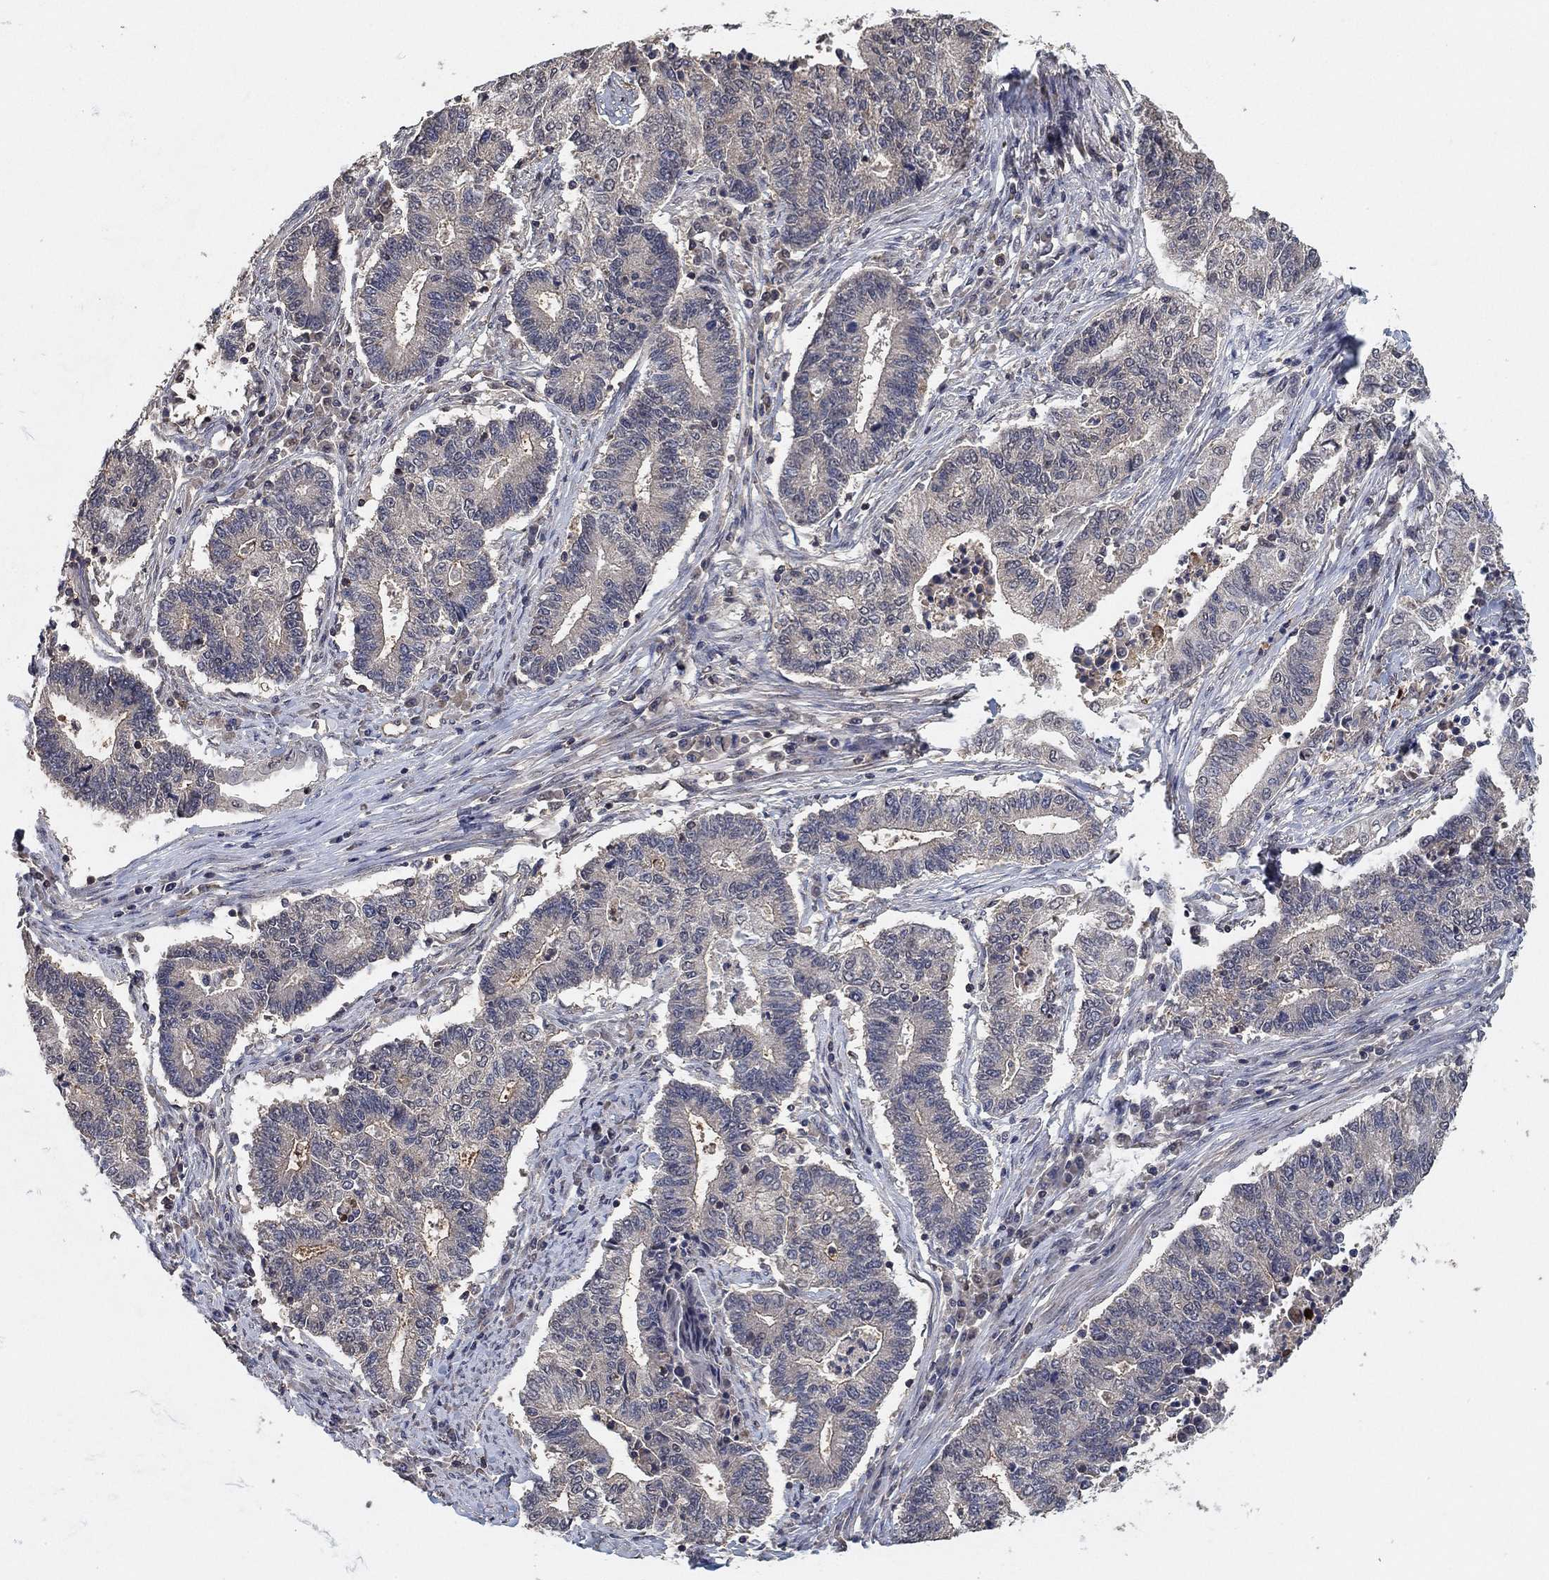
{"staining": {"intensity": "negative", "quantity": "none", "location": "none"}, "tissue": "endometrial cancer", "cell_type": "Tumor cells", "image_type": "cancer", "snomed": [{"axis": "morphology", "description": "Adenocarcinoma, NOS"}, {"axis": "topography", "description": "Uterus"}, {"axis": "topography", "description": "Endometrium"}], "caption": "DAB (3,3'-diaminobenzidine) immunohistochemical staining of endometrial adenocarcinoma demonstrates no significant expression in tumor cells. (DAB (3,3'-diaminobenzidine) IHC visualized using brightfield microscopy, high magnification).", "gene": "CCDC43", "patient": {"sex": "female", "age": 54}}